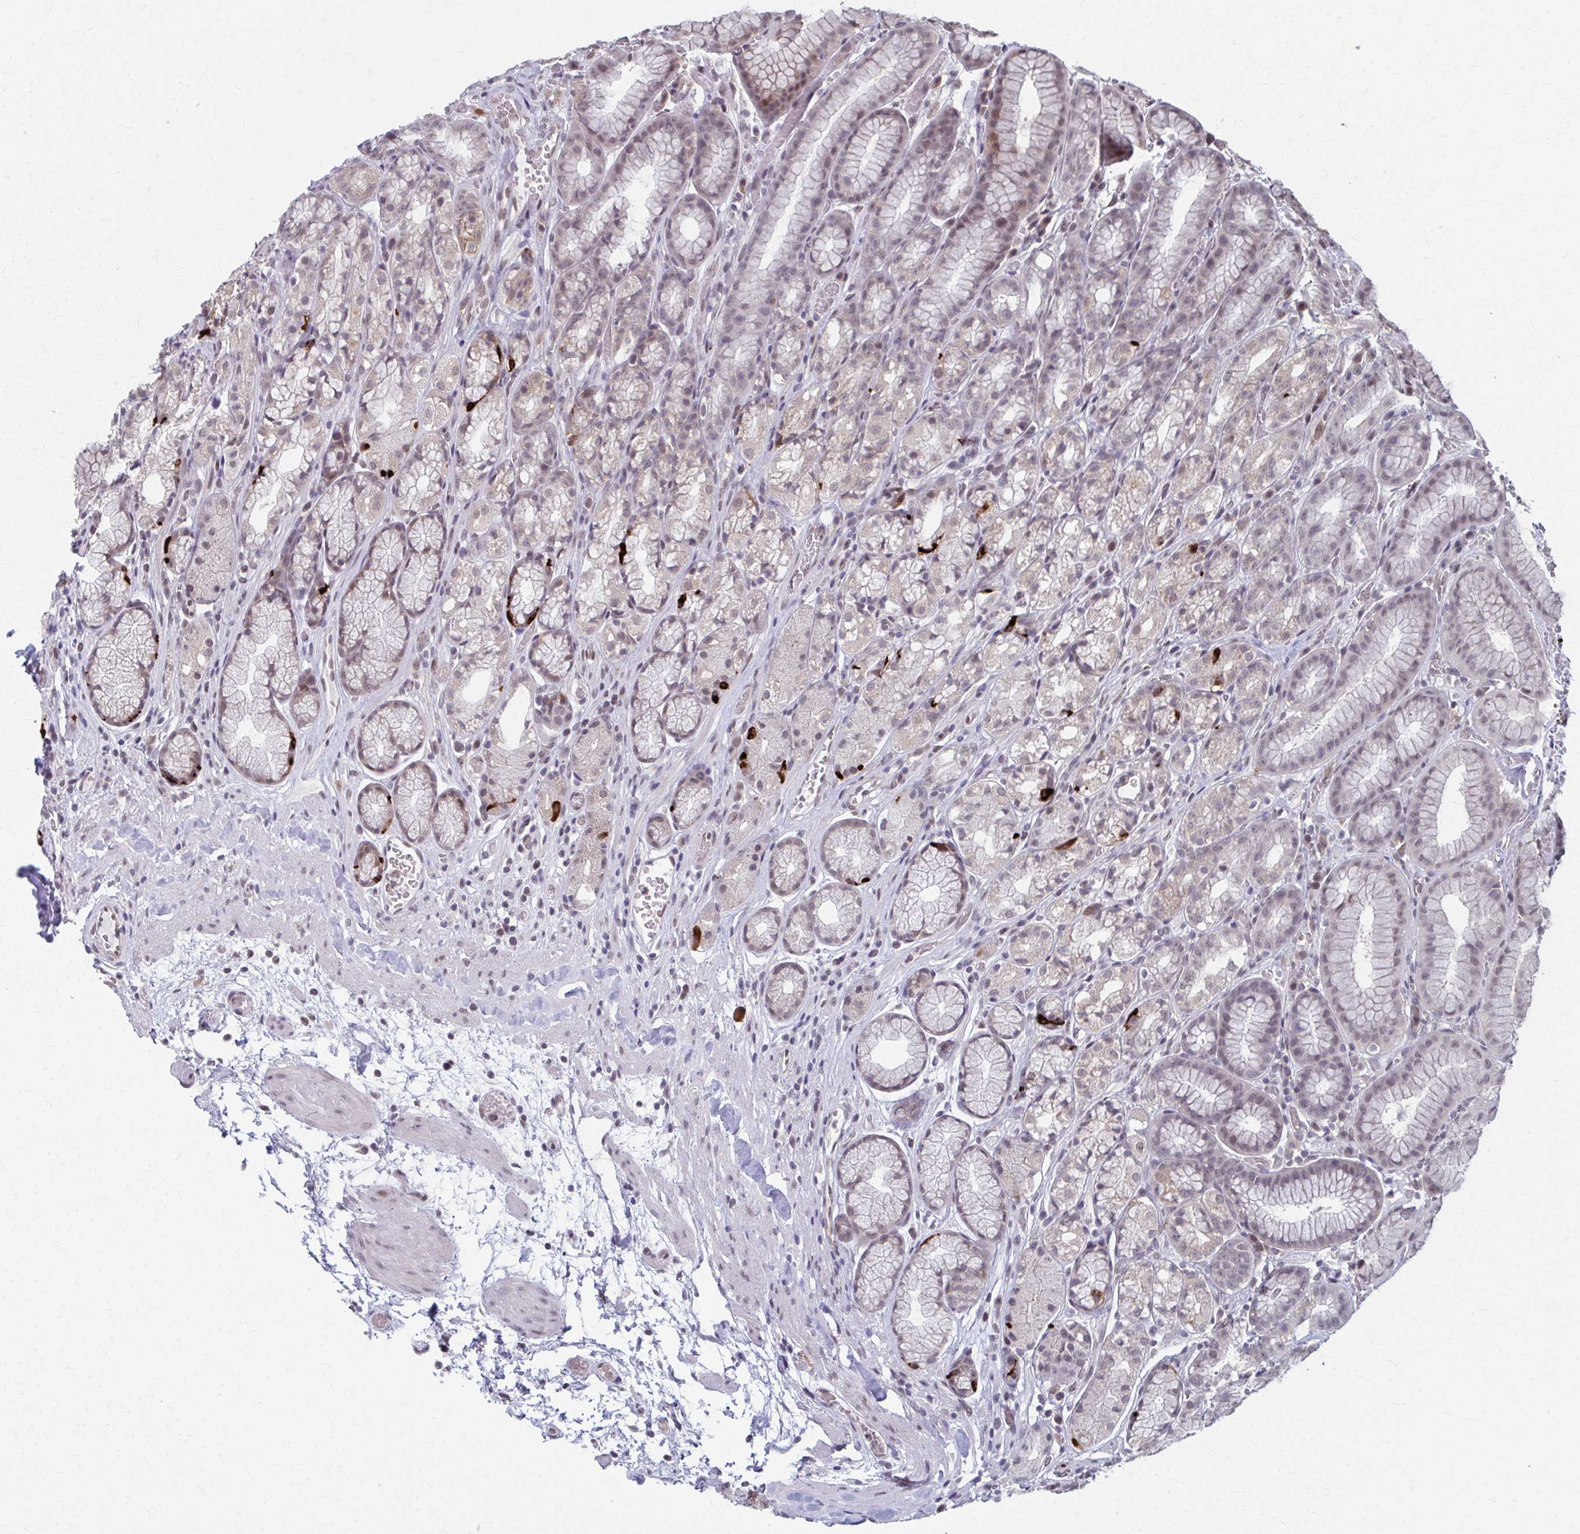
{"staining": {"intensity": "weak", "quantity": "25%-75%", "location": "nuclear"}, "tissue": "stomach", "cell_type": "Glandular cells", "image_type": "normal", "snomed": [{"axis": "morphology", "description": "Normal tissue, NOS"}, {"axis": "topography", "description": "Smooth muscle"}, {"axis": "topography", "description": "Stomach"}], "caption": "Brown immunohistochemical staining in unremarkable stomach demonstrates weak nuclear expression in approximately 25%-75% of glandular cells. (brown staining indicates protein expression, while blue staining denotes nuclei).", "gene": "SETBP1", "patient": {"sex": "male", "age": 70}}